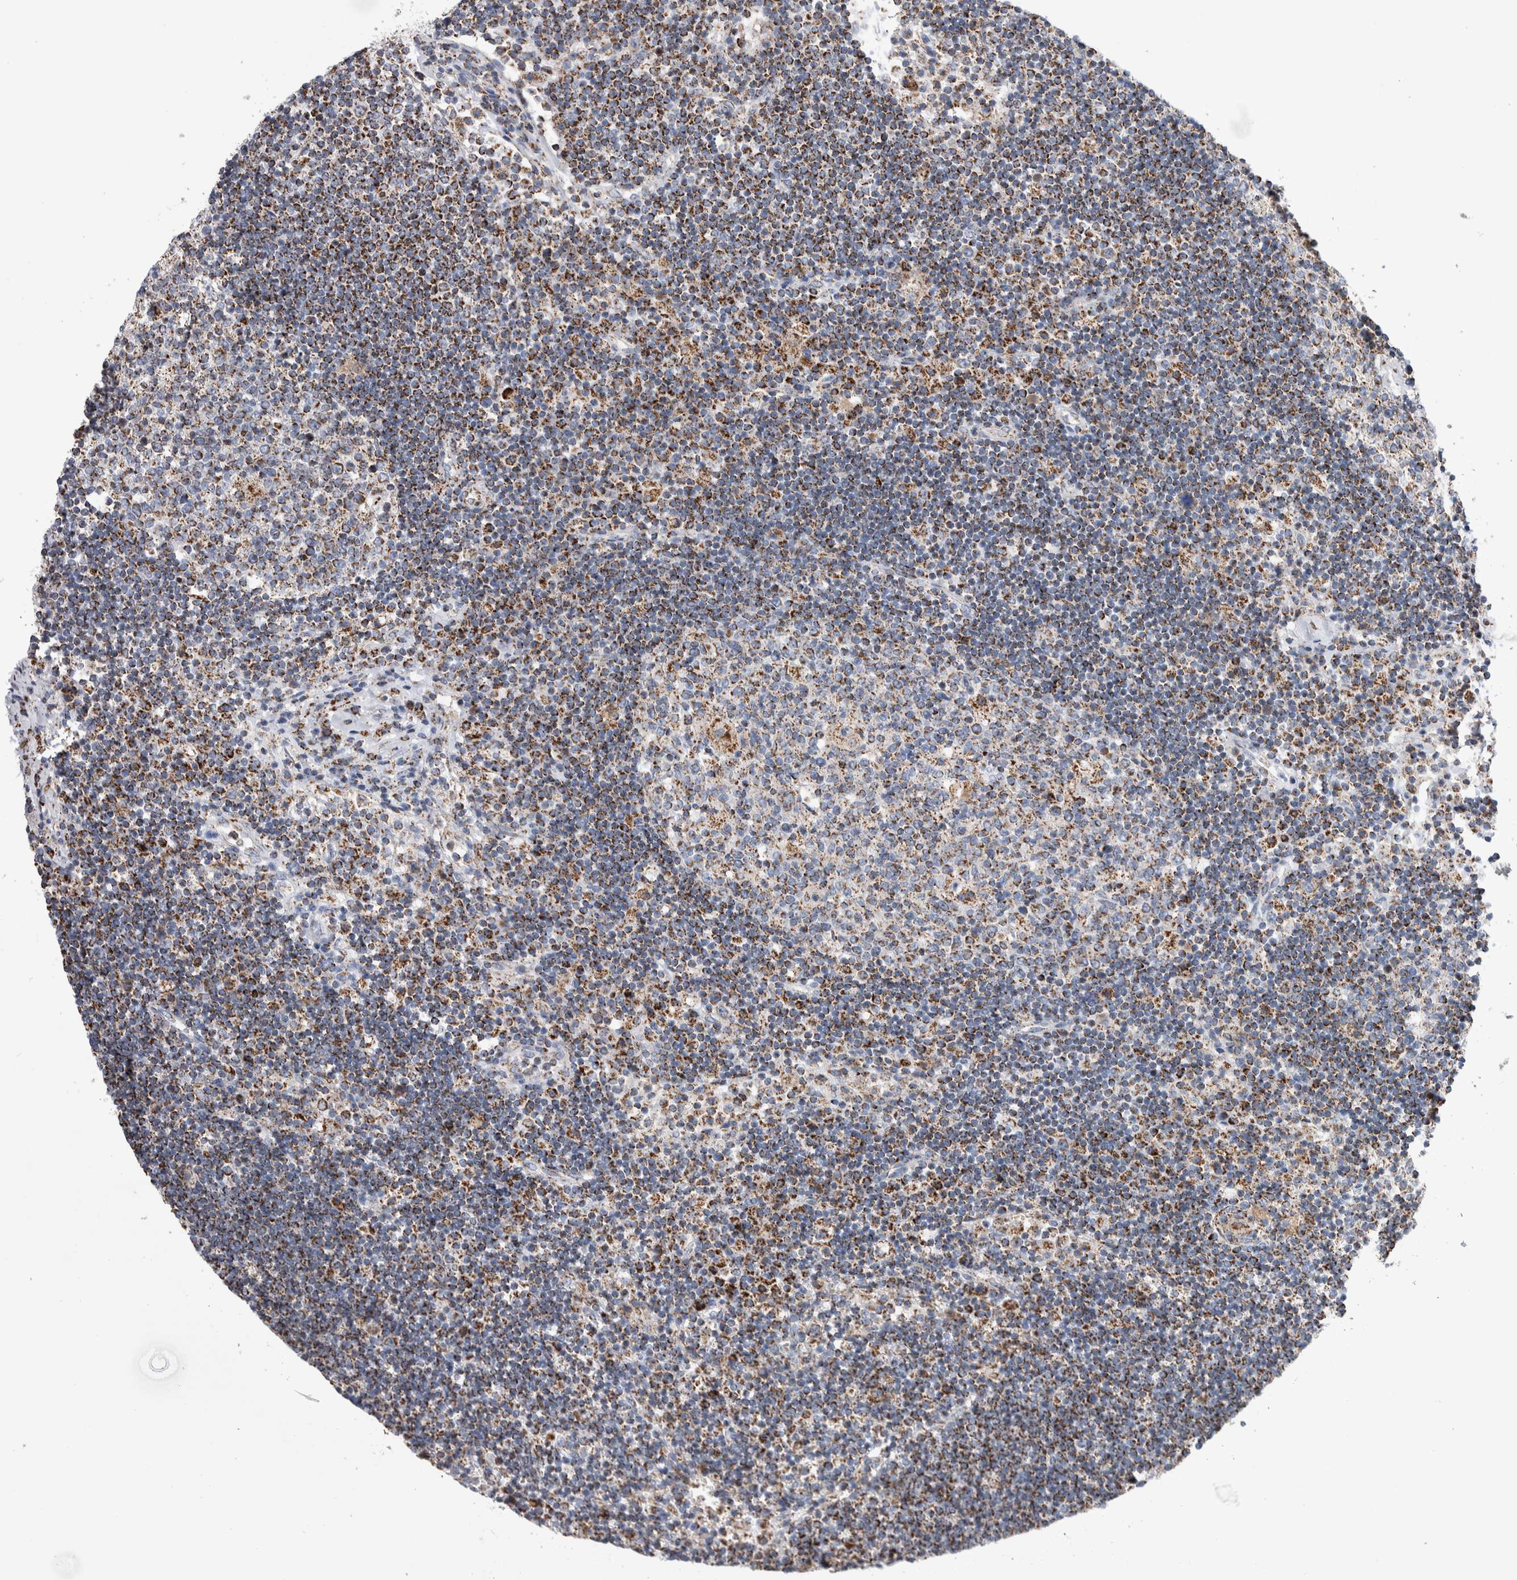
{"staining": {"intensity": "moderate", "quantity": "25%-75%", "location": "cytoplasmic/membranous"}, "tissue": "lymph node", "cell_type": "Germinal center cells", "image_type": "normal", "snomed": [{"axis": "morphology", "description": "Normal tissue, NOS"}, {"axis": "topography", "description": "Lymph node"}], "caption": "Immunohistochemistry (DAB (3,3'-diaminobenzidine)) staining of normal lymph node shows moderate cytoplasmic/membranous protein staining in approximately 25%-75% of germinal center cells.", "gene": "ETFA", "patient": {"sex": "female", "age": 53}}